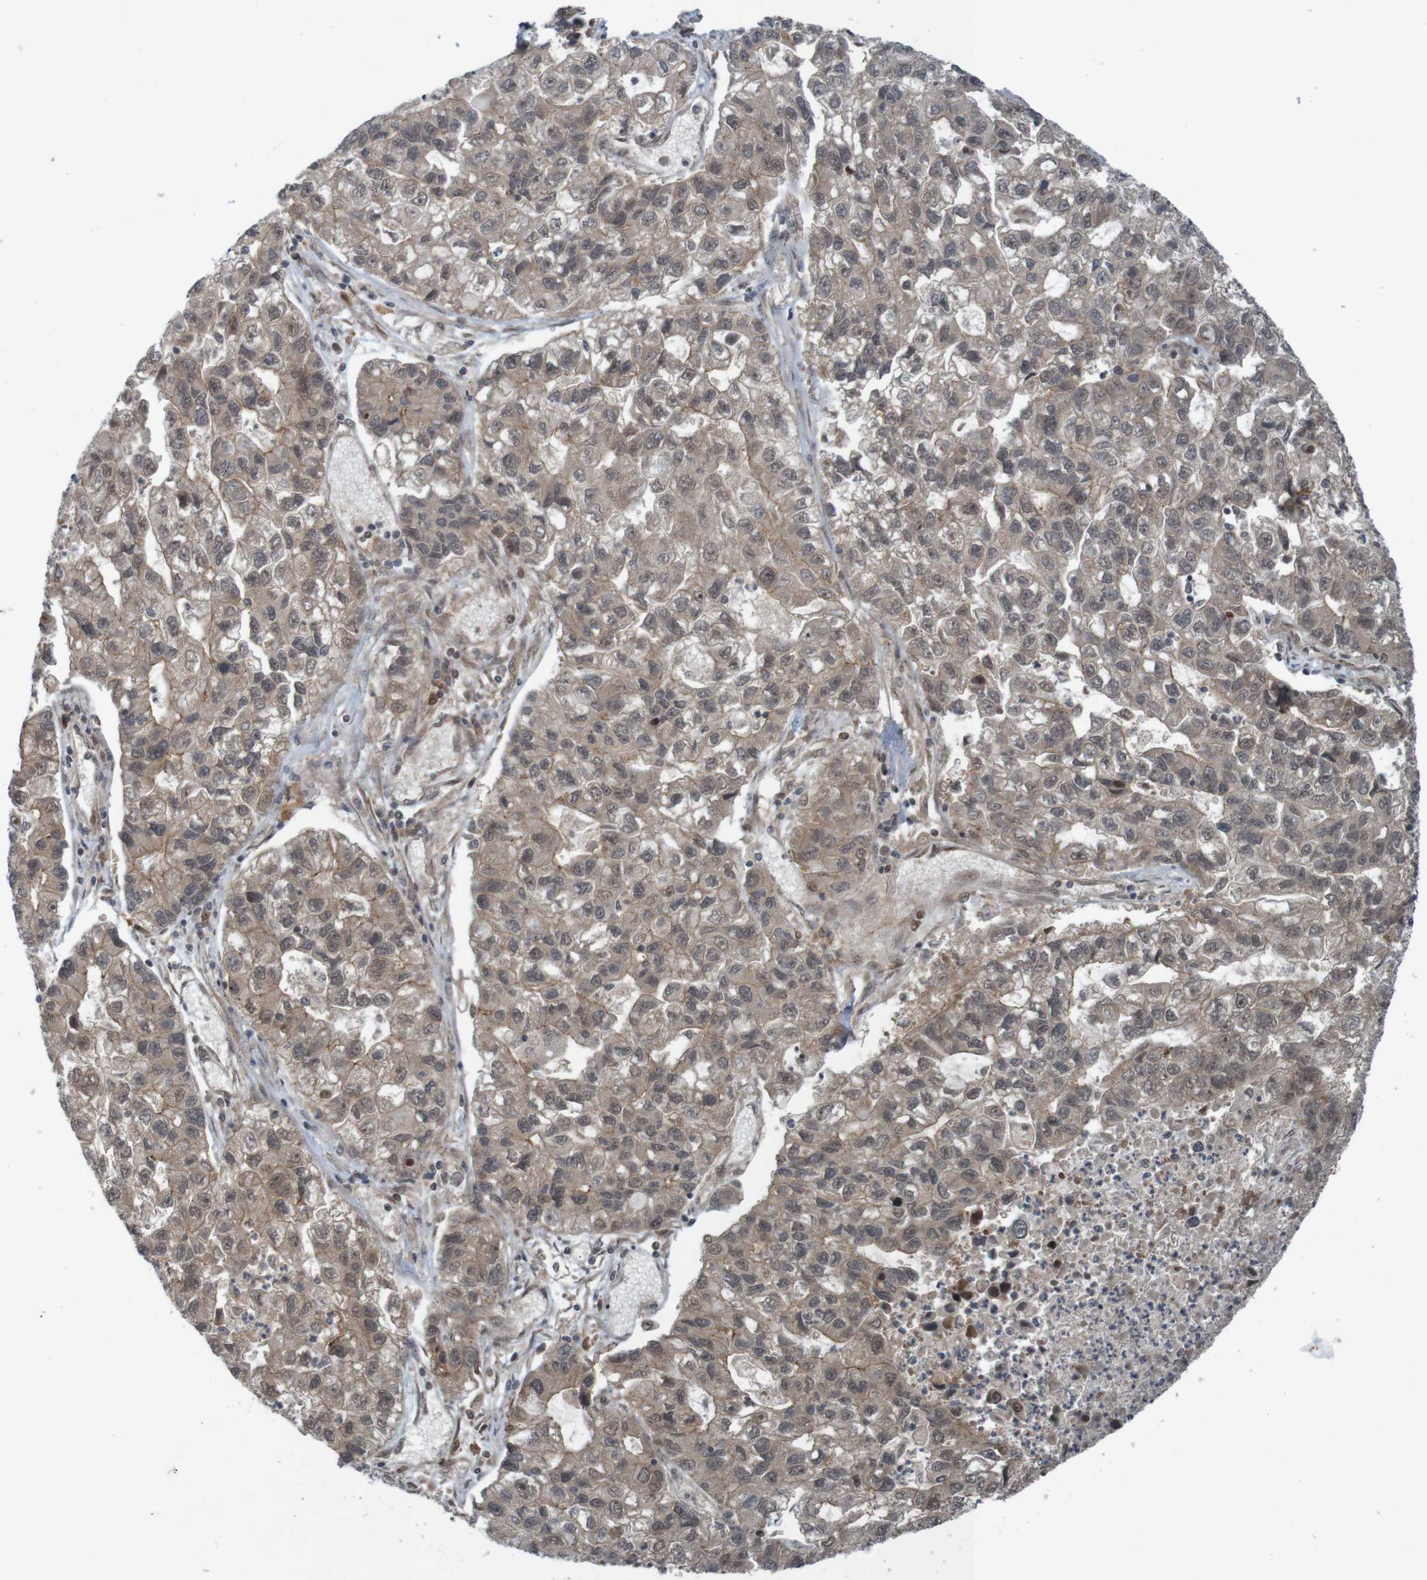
{"staining": {"intensity": "weak", "quantity": ">75%", "location": "cytoplasmic/membranous"}, "tissue": "lung cancer", "cell_type": "Tumor cells", "image_type": "cancer", "snomed": [{"axis": "morphology", "description": "Adenocarcinoma, NOS"}, {"axis": "topography", "description": "Lung"}], "caption": "Immunohistochemical staining of lung cancer exhibits low levels of weak cytoplasmic/membranous protein positivity in about >75% of tumor cells.", "gene": "ARHGEF11", "patient": {"sex": "female", "age": 51}}